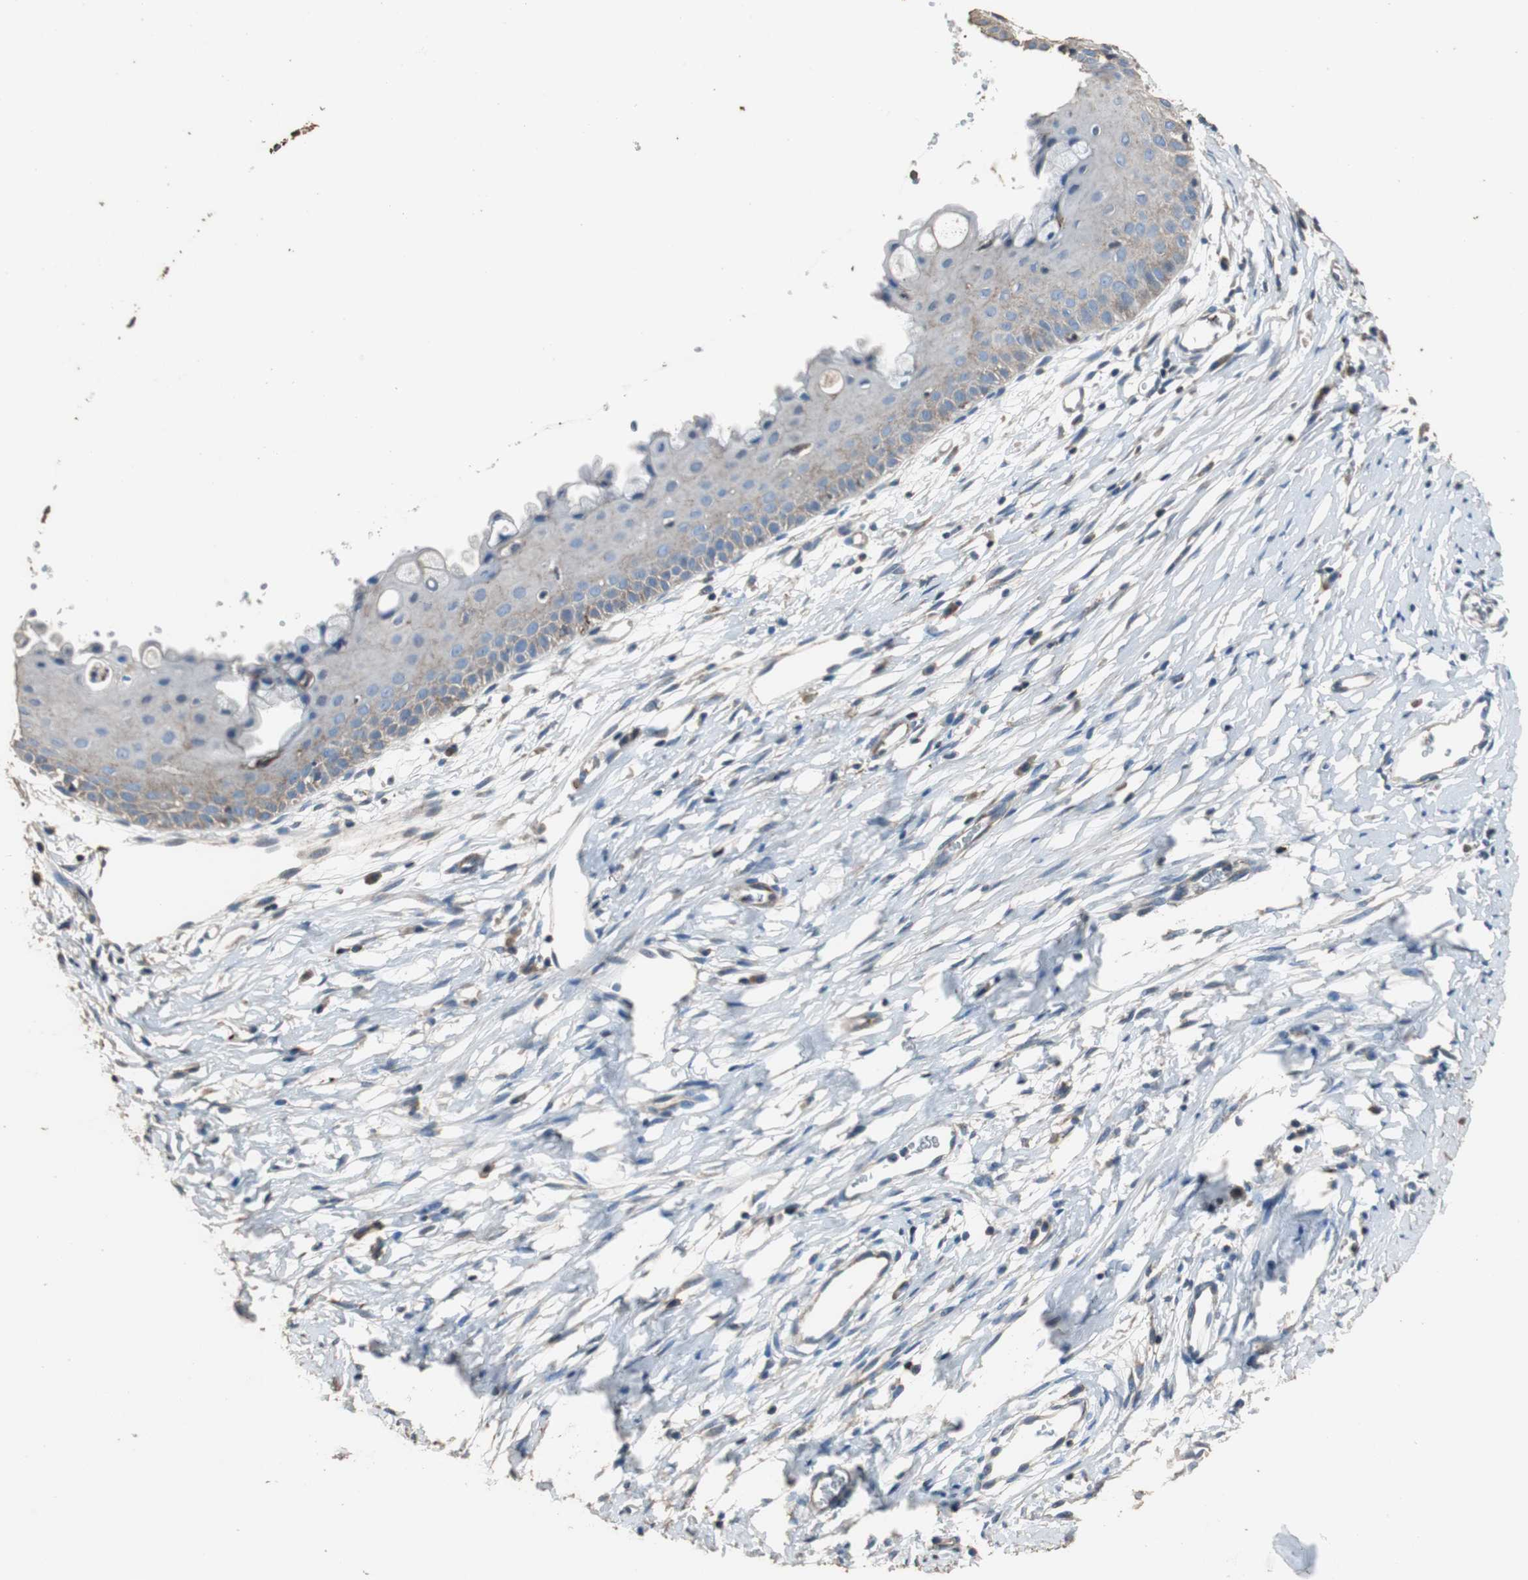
{"staining": {"intensity": "weak", "quantity": "<25%", "location": "cytoplasmic/membranous"}, "tissue": "cervix", "cell_type": "Glandular cells", "image_type": "normal", "snomed": [{"axis": "morphology", "description": "Normal tissue, NOS"}, {"axis": "topography", "description": "Cervix"}], "caption": "Immunohistochemistry photomicrograph of benign cervix stained for a protein (brown), which exhibits no positivity in glandular cells.", "gene": "PRKRA", "patient": {"sex": "female", "age": 39}}